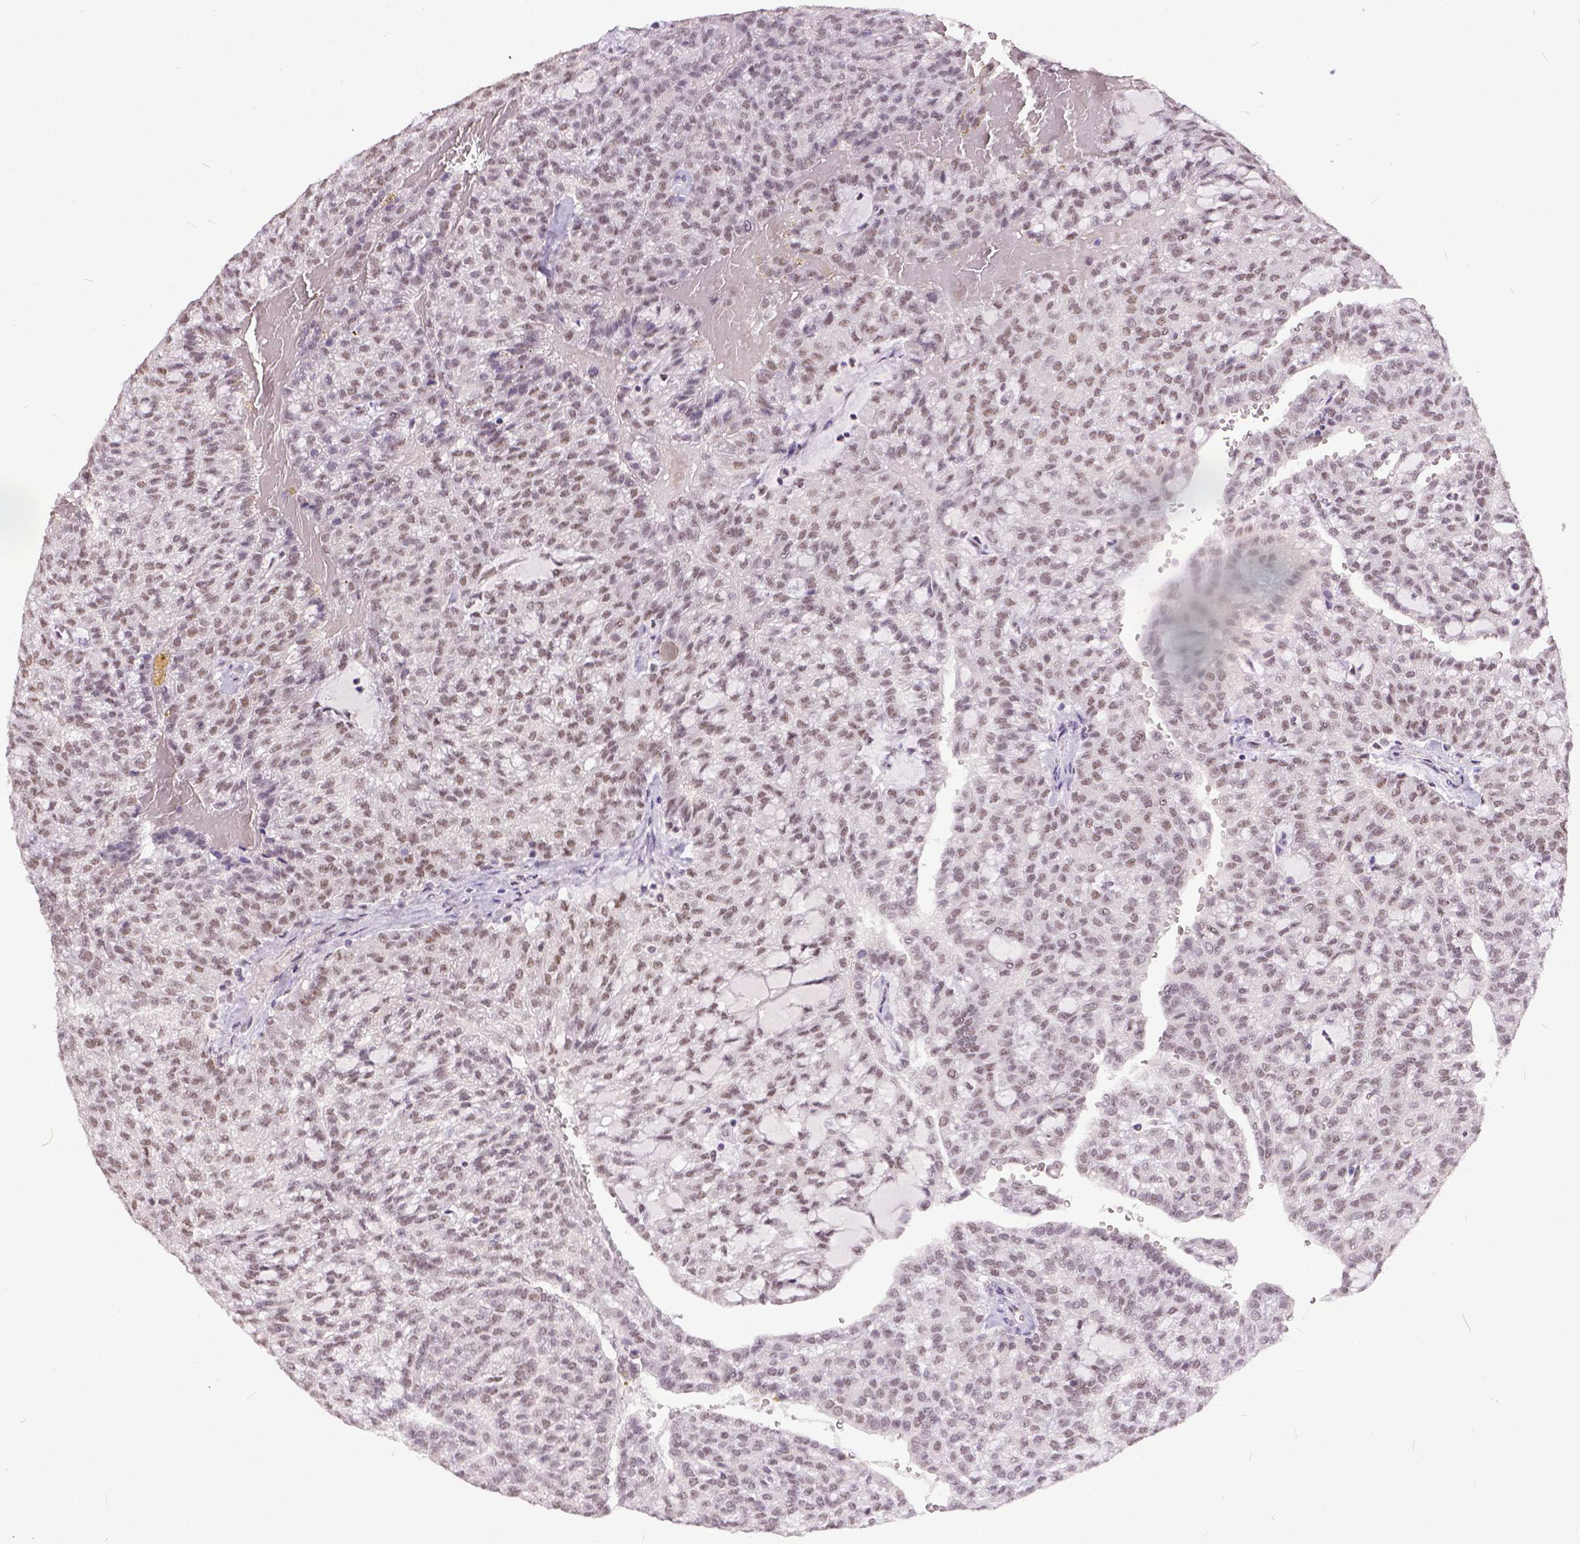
{"staining": {"intensity": "weak", "quantity": ">75%", "location": "nuclear"}, "tissue": "renal cancer", "cell_type": "Tumor cells", "image_type": "cancer", "snomed": [{"axis": "morphology", "description": "Adenocarcinoma, NOS"}, {"axis": "topography", "description": "Kidney"}], "caption": "Immunohistochemical staining of renal adenocarcinoma reveals low levels of weak nuclear positivity in approximately >75% of tumor cells.", "gene": "ERCC1", "patient": {"sex": "male", "age": 63}}